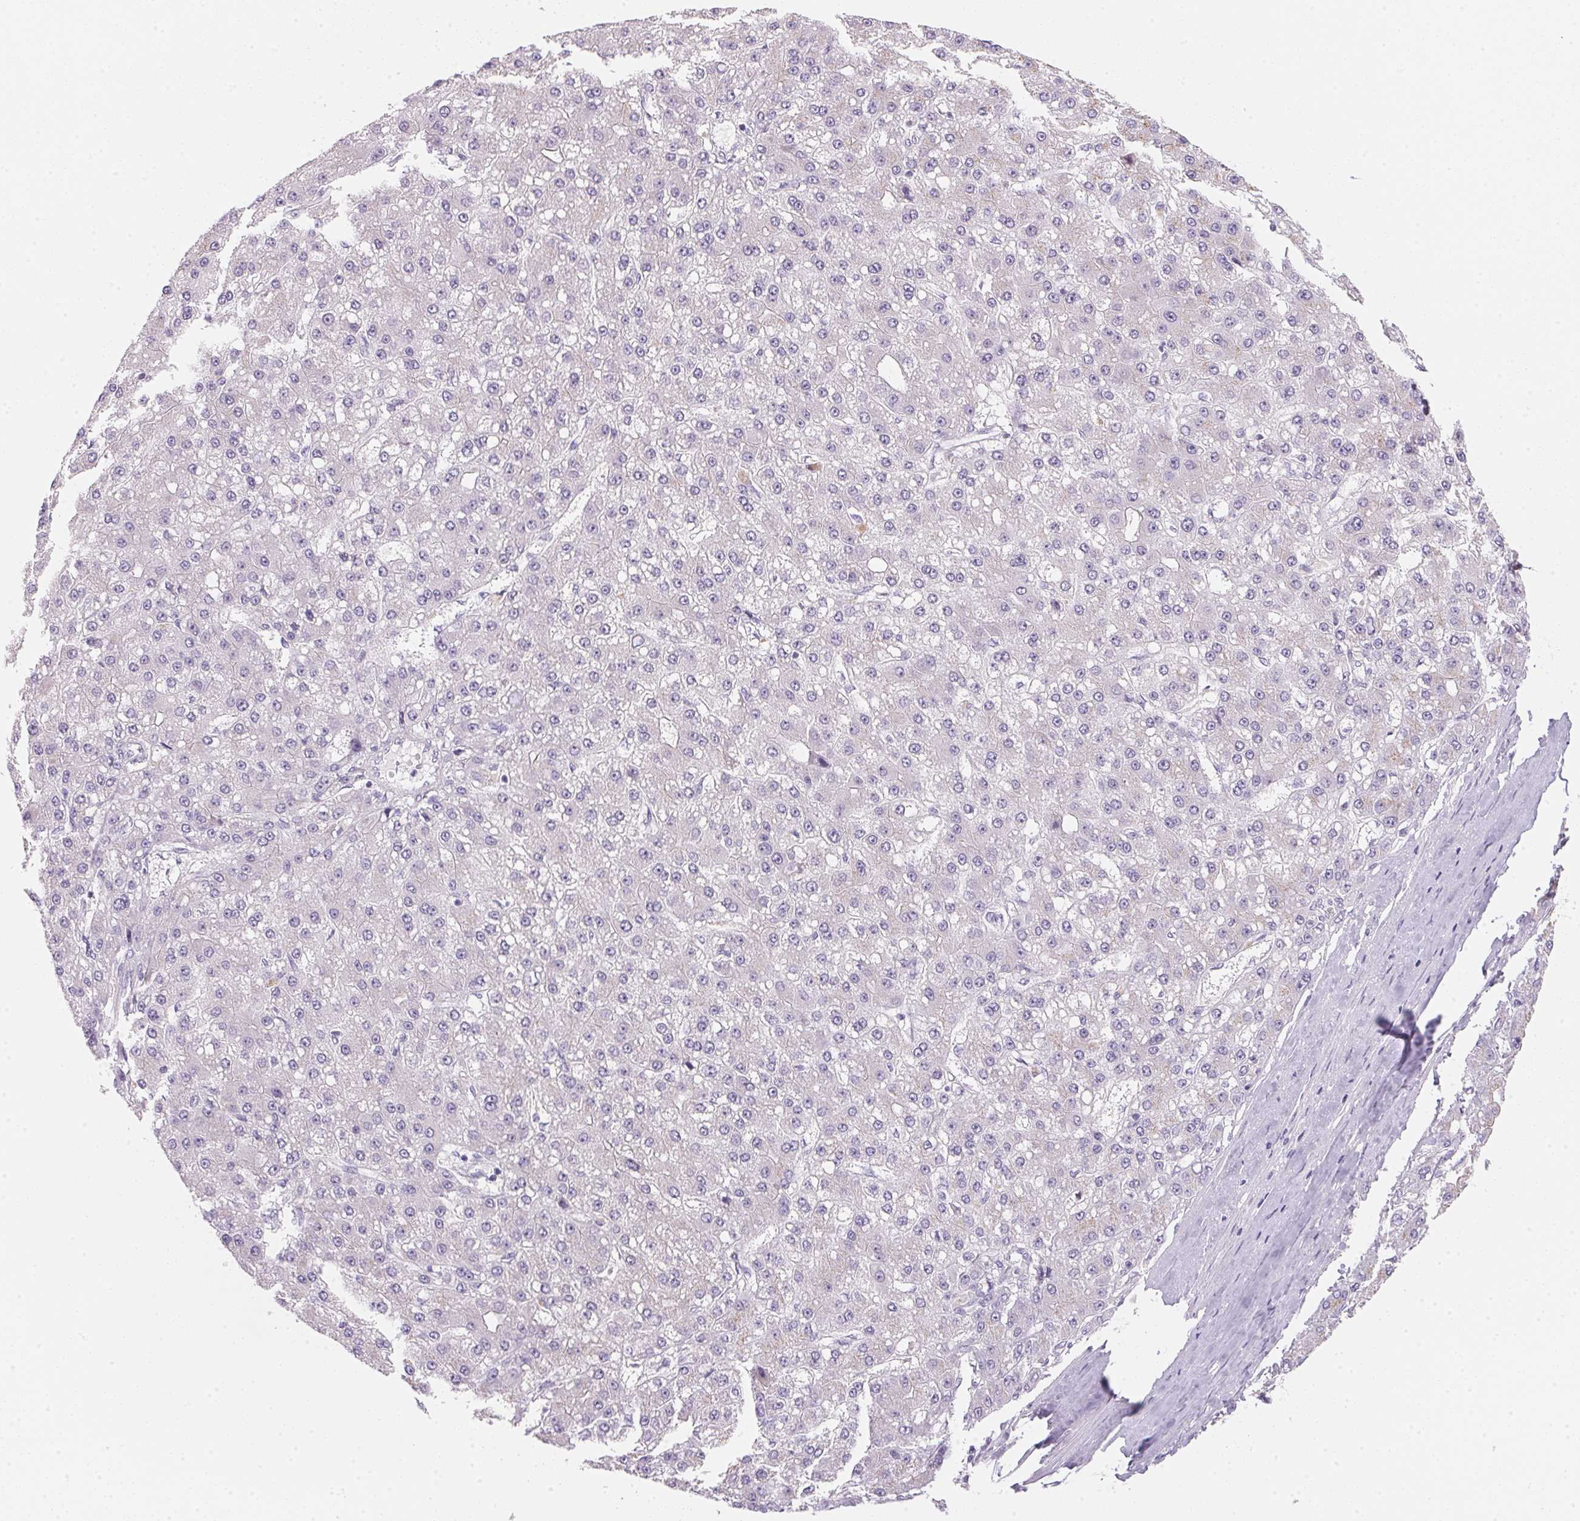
{"staining": {"intensity": "negative", "quantity": "none", "location": "none"}, "tissue": "liver cancer", "cell_type": "Tumor cells", "image_type": "cancer", "snomed": [{"axis": "morphology", "description": "Carcinoma, Hepatocellular, NOS"}, {"axis": "topography", "description": "Liver"}], "caption": "Tumor cells are negative for protein expression in human liver cancer.", "gene": "GIPC2", "patient": {"sex": "male", "age": 67}}